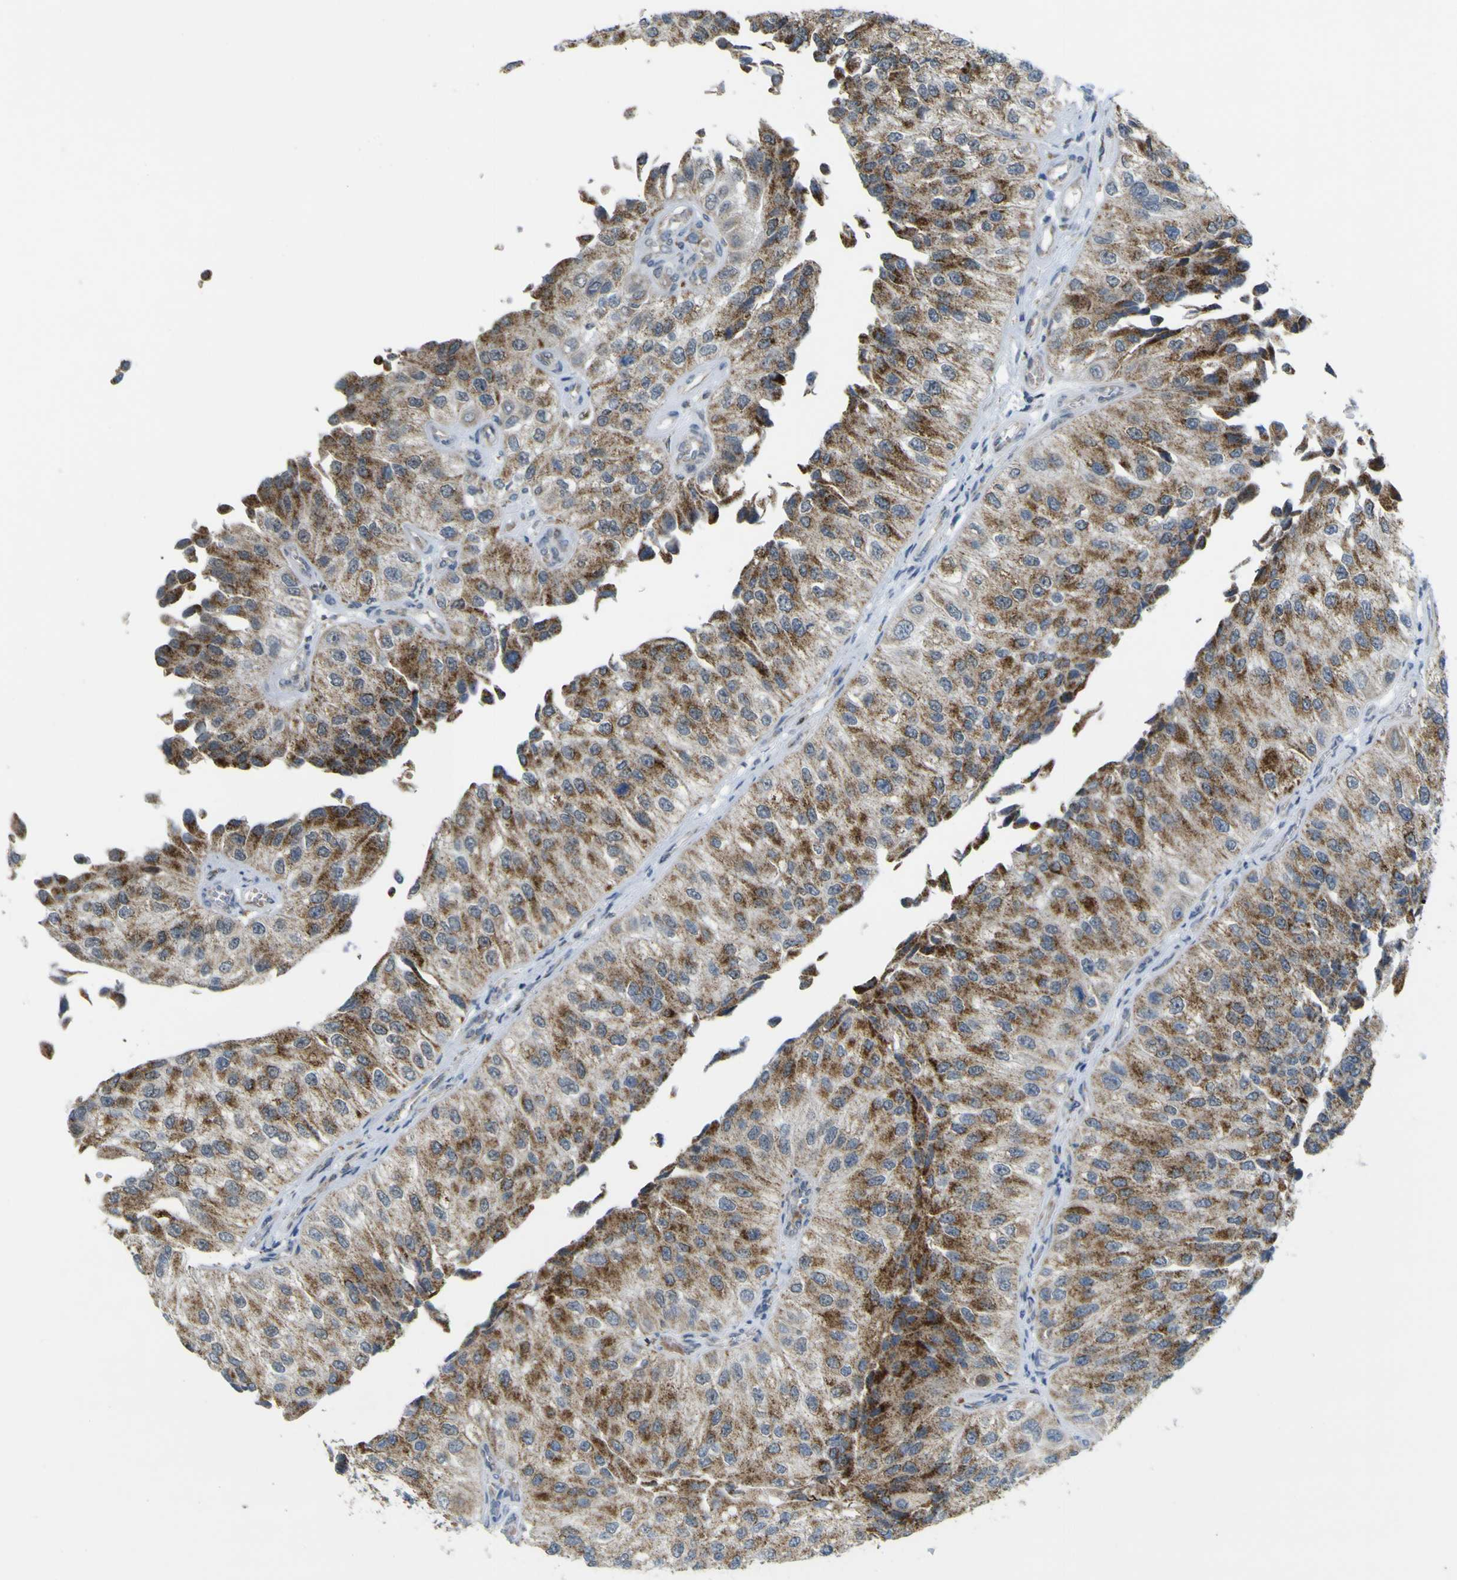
{"staining": {"intensity": "moderate", "quantity": ">75%", "location": "cytoplasmic/membranous"}, "tissue": "urothelial cancer", "cell_type": "Tumor cells", "image_type": "cancer", "snomed": [{"axis": "morphology", "description": "Urothelial carcinoma, High grade"}, {"axis": "topography", "description": "Kidney"}, {"axis": "topography", "description": "Urinary bladder"}], "caption": "High-grade urothelial carcinoma stained for a protein (brown) demonstrates moderate cytoplasmic/membranous positive staining in approximately >75% of tumor cells.", "gene": "ACBD5", "patient": {"sex": "male", "age": 77}}